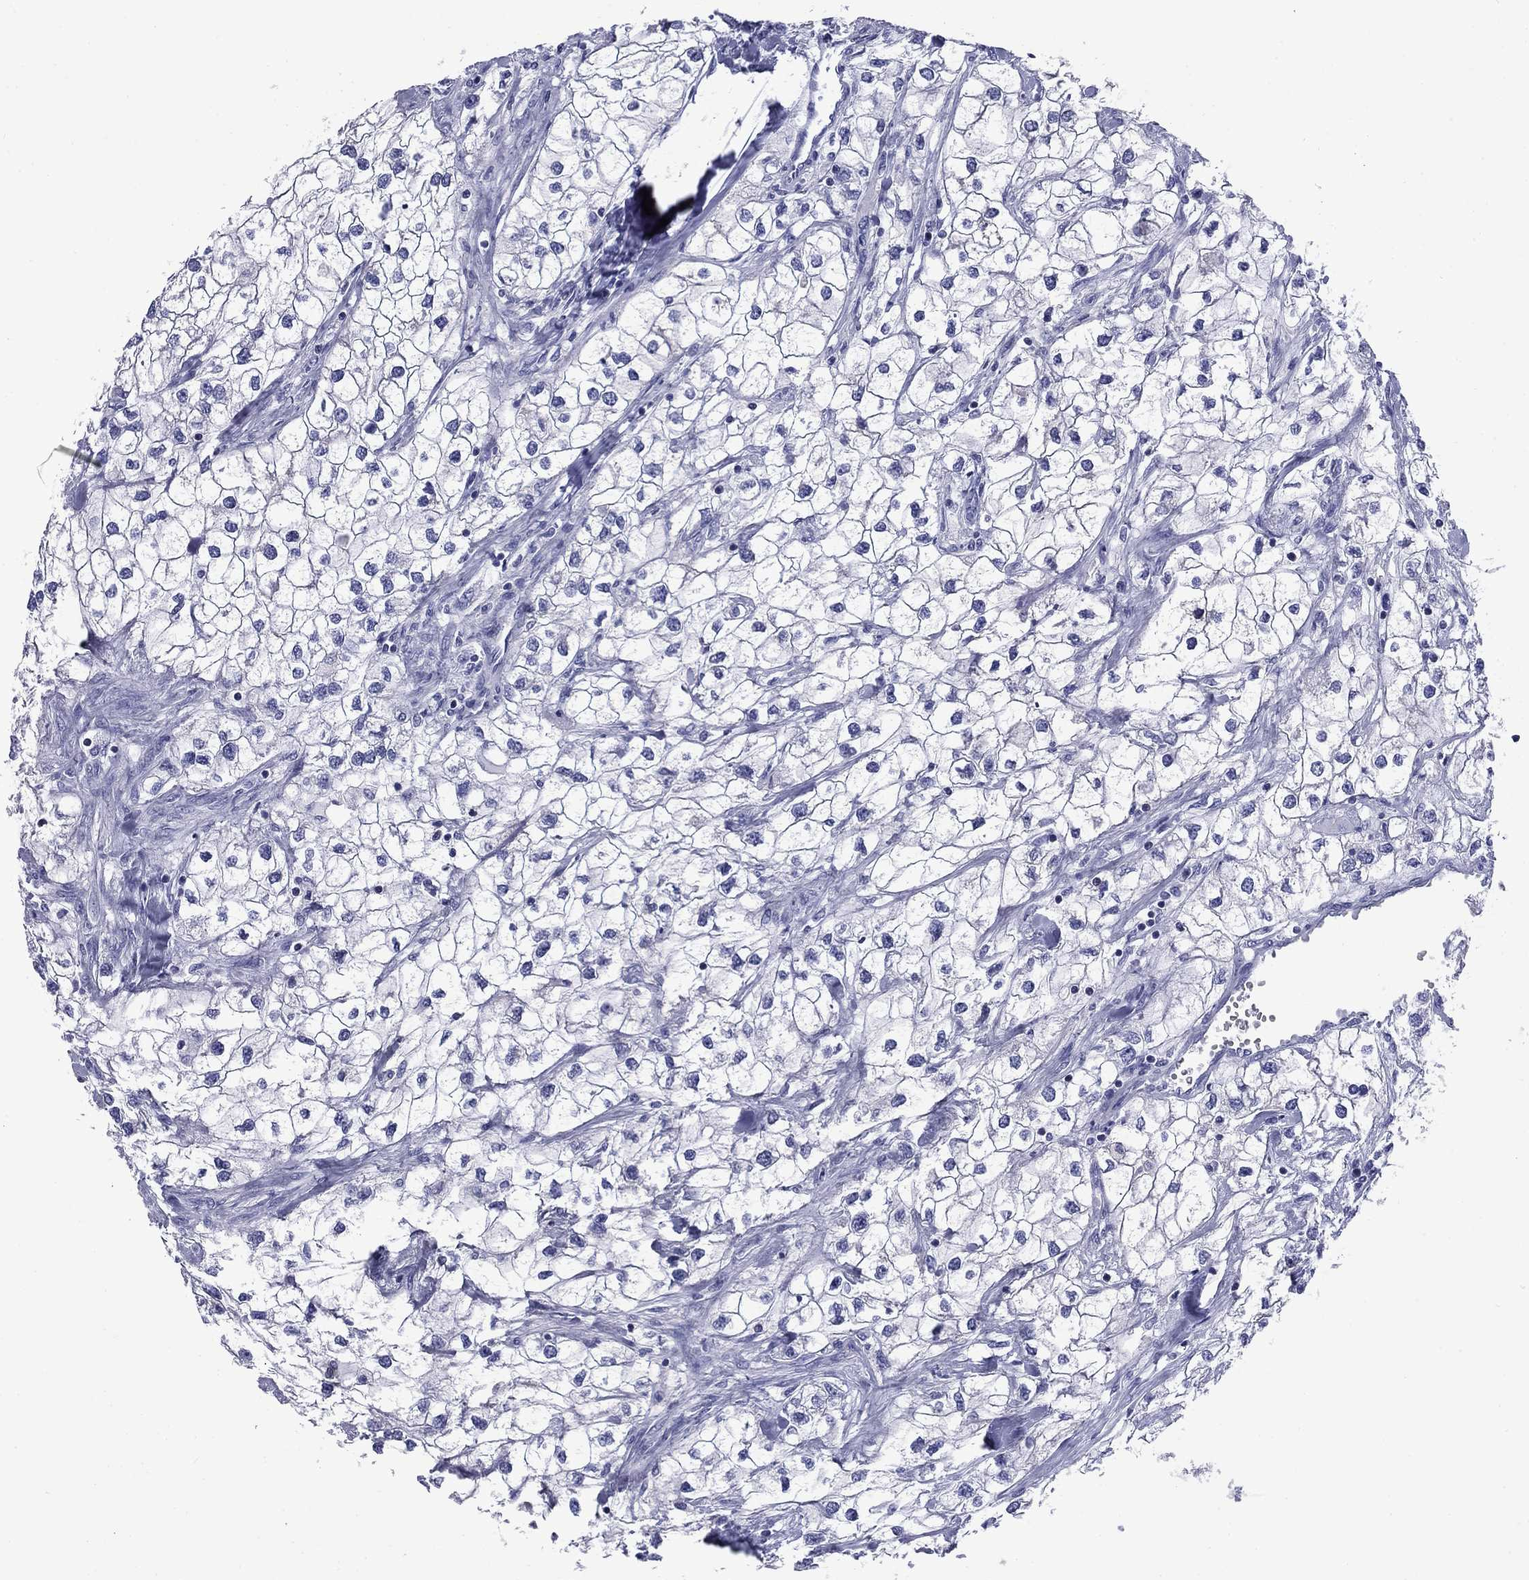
{"staining": {"intensity": "negative", "quantity": "none", "location": "none"}, "tissue": "renal cancer", "cell_type": "Tumor cells", "image_type": "cancer", "snomed": [{"axis": "morphology", "description": "Adenocarcinoma, NOS"}, {"axis": "topography", "description": "Kidney"}], "caption": "Immunohistochemical staining of human renal cancer (adenocarcinoma) reveals no significant expression in tumor cells.", "gene": "ACADSB", "patient": {"sex": "male", "age": 59}}